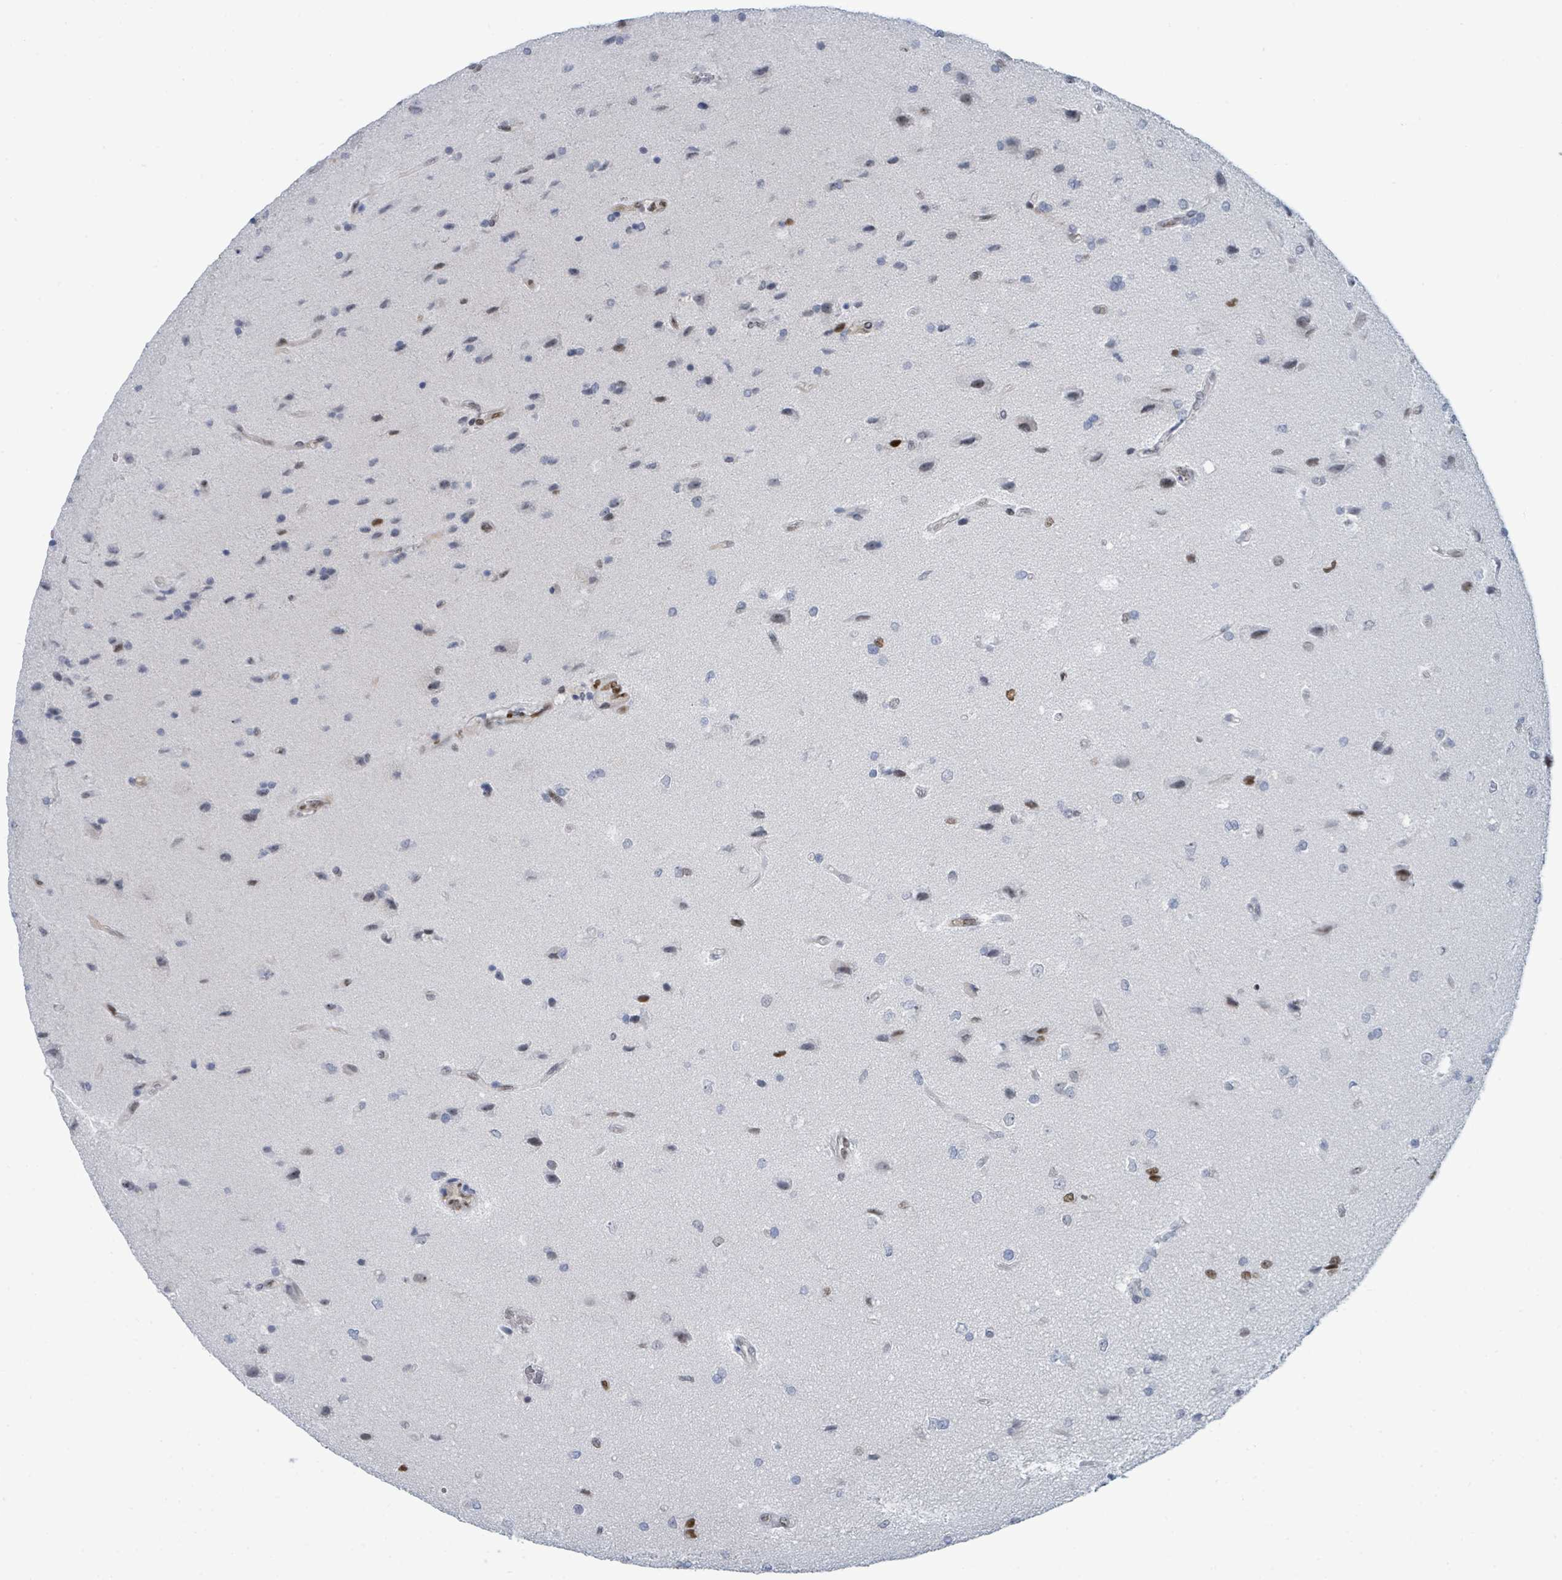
{"staining": {"intensity": "moderate", "quantity": "<25%", "location": "nuclear"}, "tissue": "glioma", "cell_type": "Tumor cells", "image_type": "cancer", "snomed": [{"axis": "morphology", "description": "Glioma, malignant, High grade"}, {"axis": "topography", "description": "Brain"}], "caption": "IHC photomicrograph of neoplastic tissue: human malignant glioma (high-grade) stained using immunohistochemistry (IHC) displays low levels of moderate protein expression localized specifically in the nuclear of tumor cells, appearing as a nuclear brown color.", "gene": "SUMO4", "patient": {"sex": "male", "age": 56}}